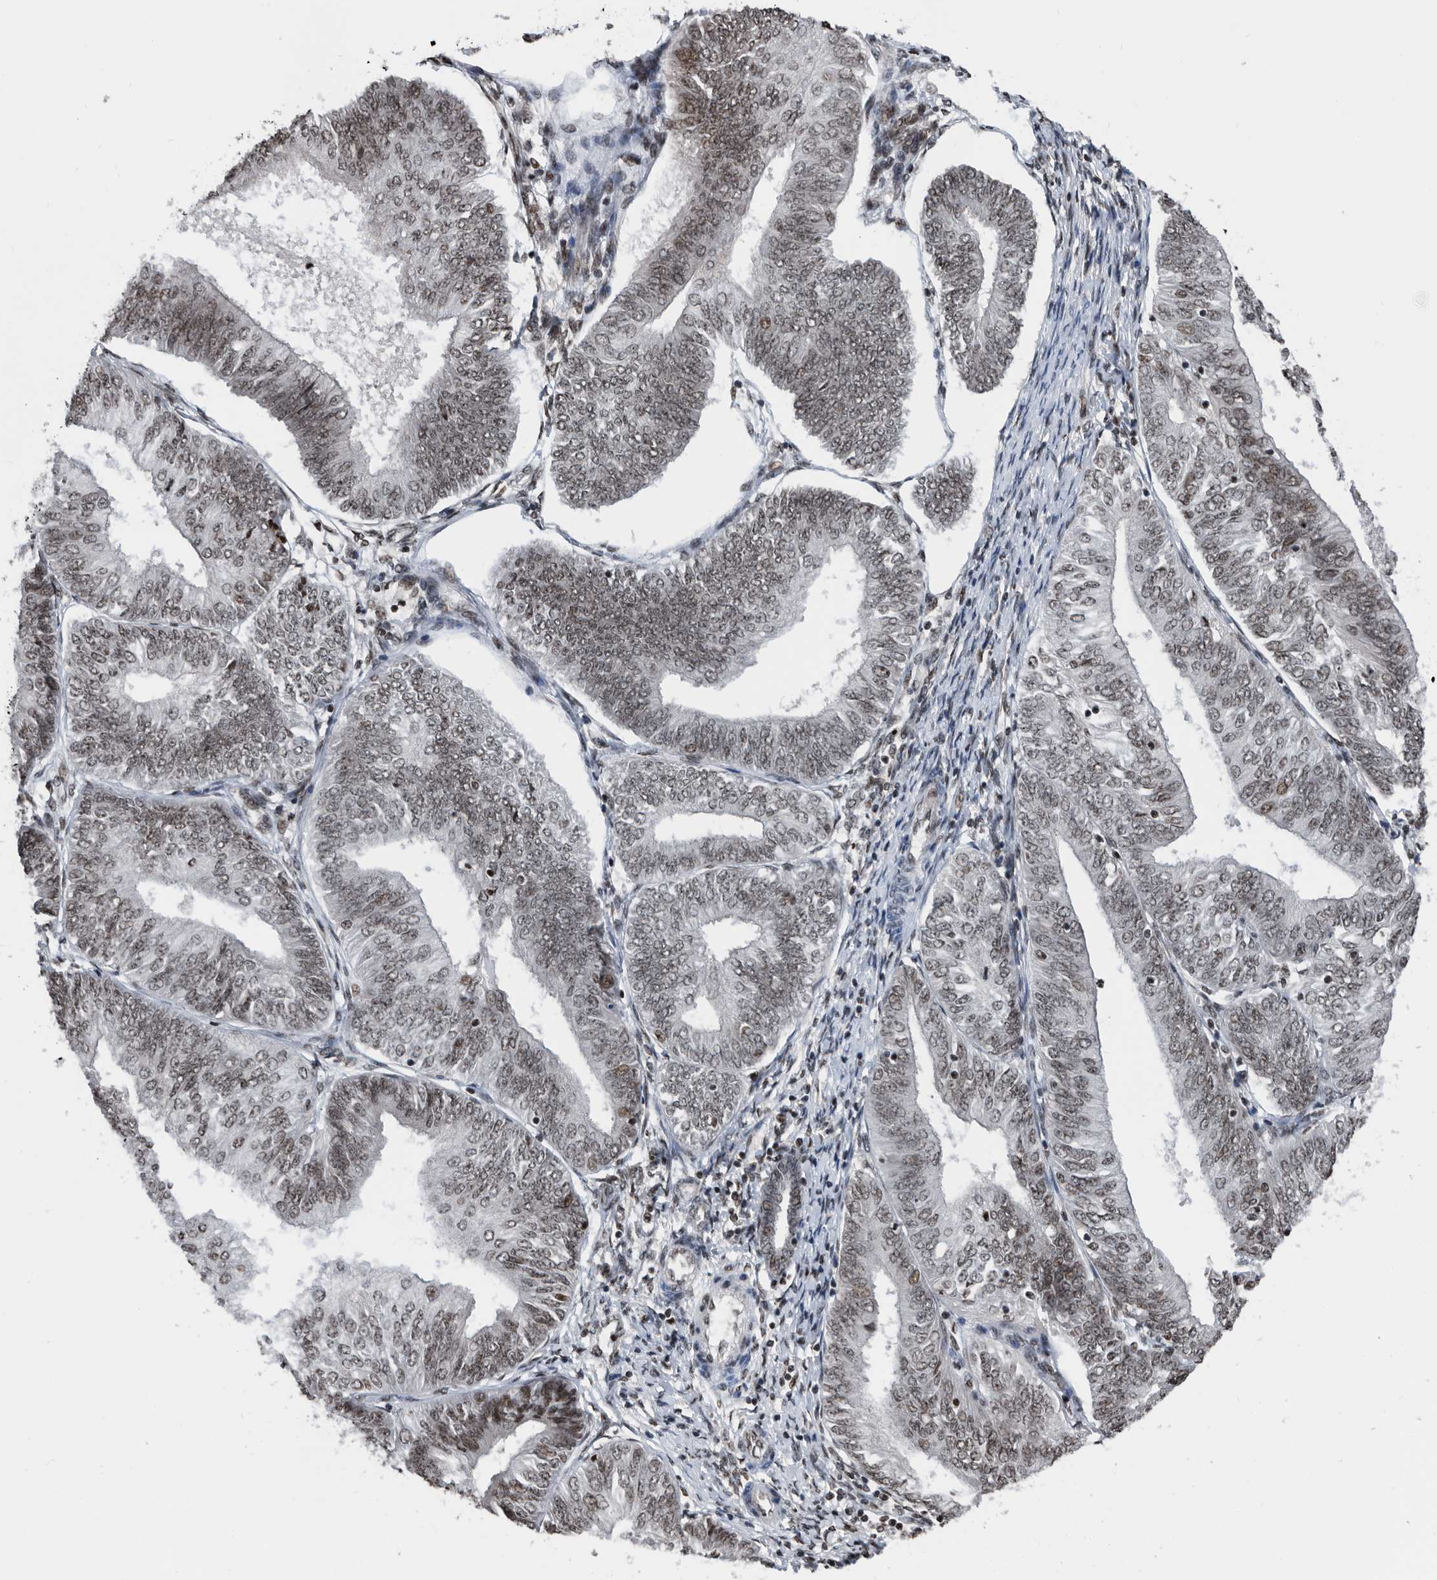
{"staining": {"intensity": "weak", "quantity": "25%-75%", "location": "nuclear"}, "tissue": "endometrial cancer", "cell_type": "Tumor cells", "image_type": "cancer", "snomed": [{"axis": "morphology", "description": "Adenocarcinoma, NOS"}, {"axis": "topography", "description": "Endometrium"}], "caption": "Immunohistochemistry (DAB (3,3'-diaminobenzidine)) staining of endometrial adenocarcinoma demonstrates weak nuclear protein positivity in about 25%-75% of tumor cells. The staining is performed using DAB (3,3'-diaminobenzidine) brown chromogen to label protein expression. The nuclei are counter-stained blue using hematoxylin.", "gene": "SNRNP48", "patient": {"sex": "female", "age": 58}}